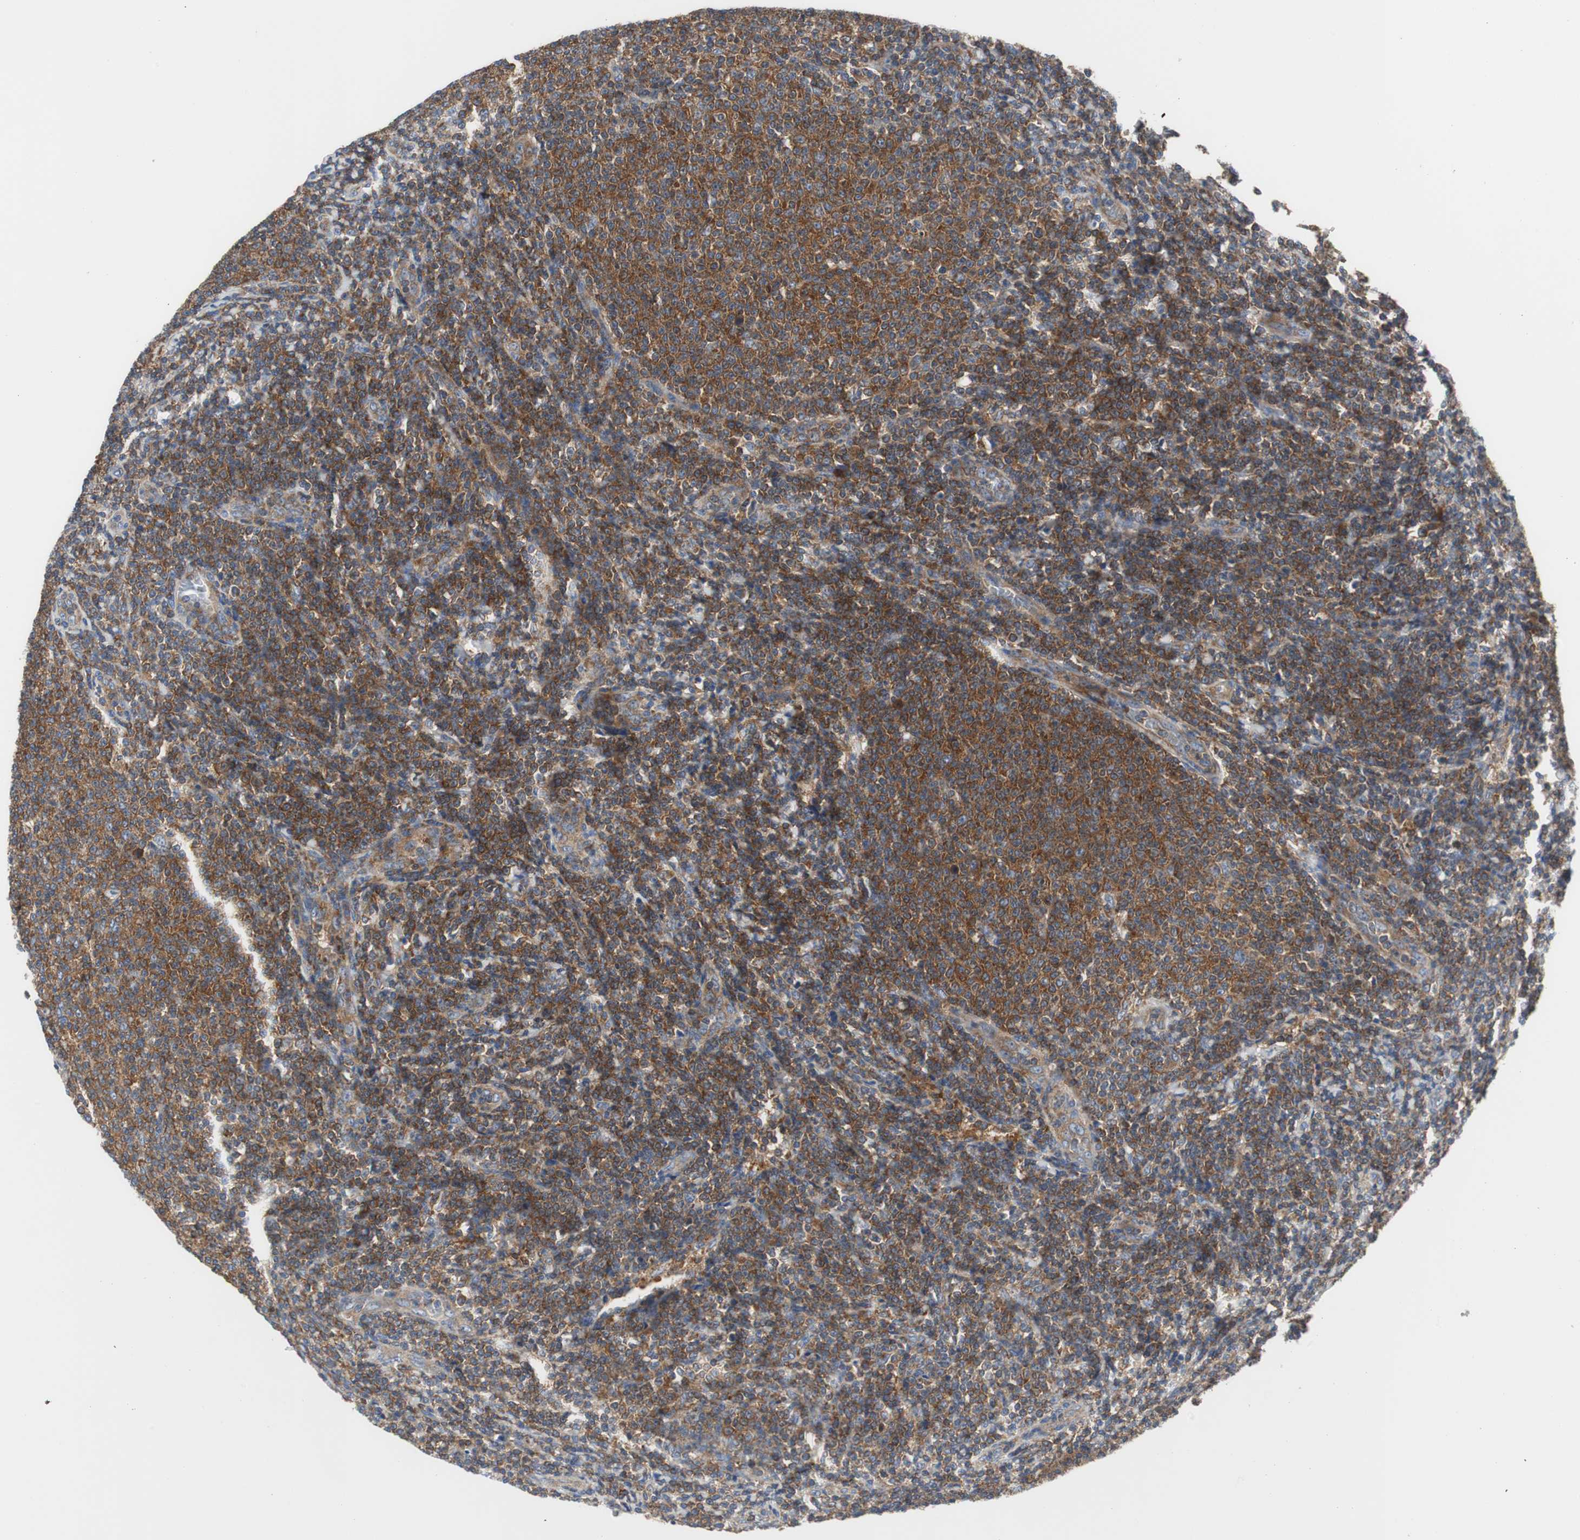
{"staining": {"intensity": "strong", "quantity": ">75%", "location": "cytoplasmic/membranous"}, "tissue": "lymphoma", "cell_type": "Tumor cells", "image_type": "cancer", "snomed": [{"axis": "morphology", "description": "Malignant lymphoma, non-Hodgkin's type, Low grade"}, {"axis": "topography", "description": "Lymph node"}], "caption": "Protein positivity by immunohistochemistry demonstrates strong cytoplasmic/membranous positivity in about >75% of tumor cells in lymphoma.", "gene": "BRAF", "patient": {"sex": "male", "age": 66}}